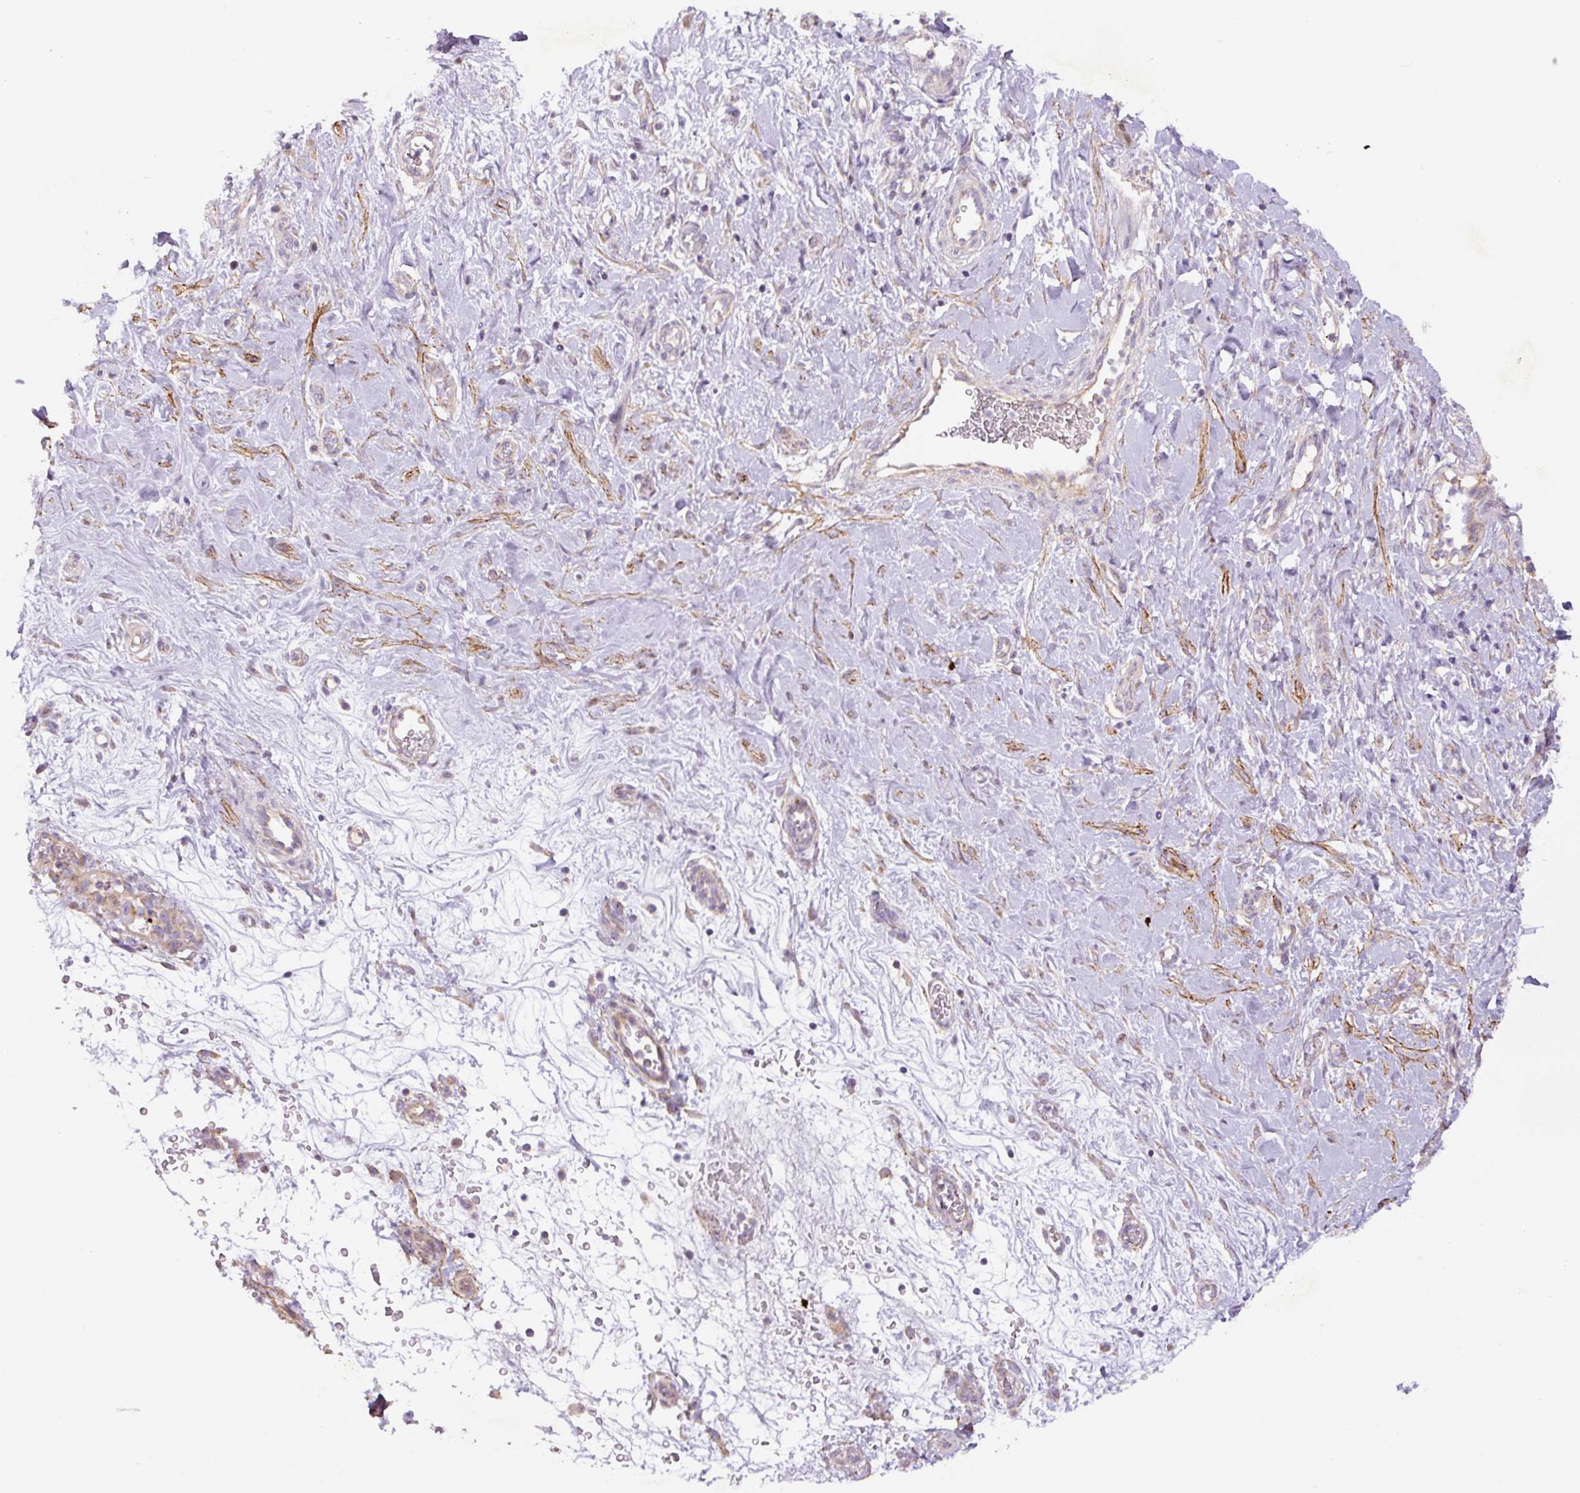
{"staining": {"intensity": "negative", "quantity": "none", "location": "none"}, "tissue": "stomach cancer", "cell_type": "Tumor cells", "image_type": "cancer", "snomed": [{"axis": "morphology", "description": "Adenocarcinoma, NOS"}, {"axis": "topography", "description": "Stomach"}], "caption": "Immunohistochemistry micrograph of neoplastic tissue: human stomach cancer (adenocarcinoma) stained with DAB (3,3'-diaminobenzidine) demonstrates no significant protein expression in tumor cells.", "gene": "CCNI2", "patient": {"sex": "male", "age": 48}}